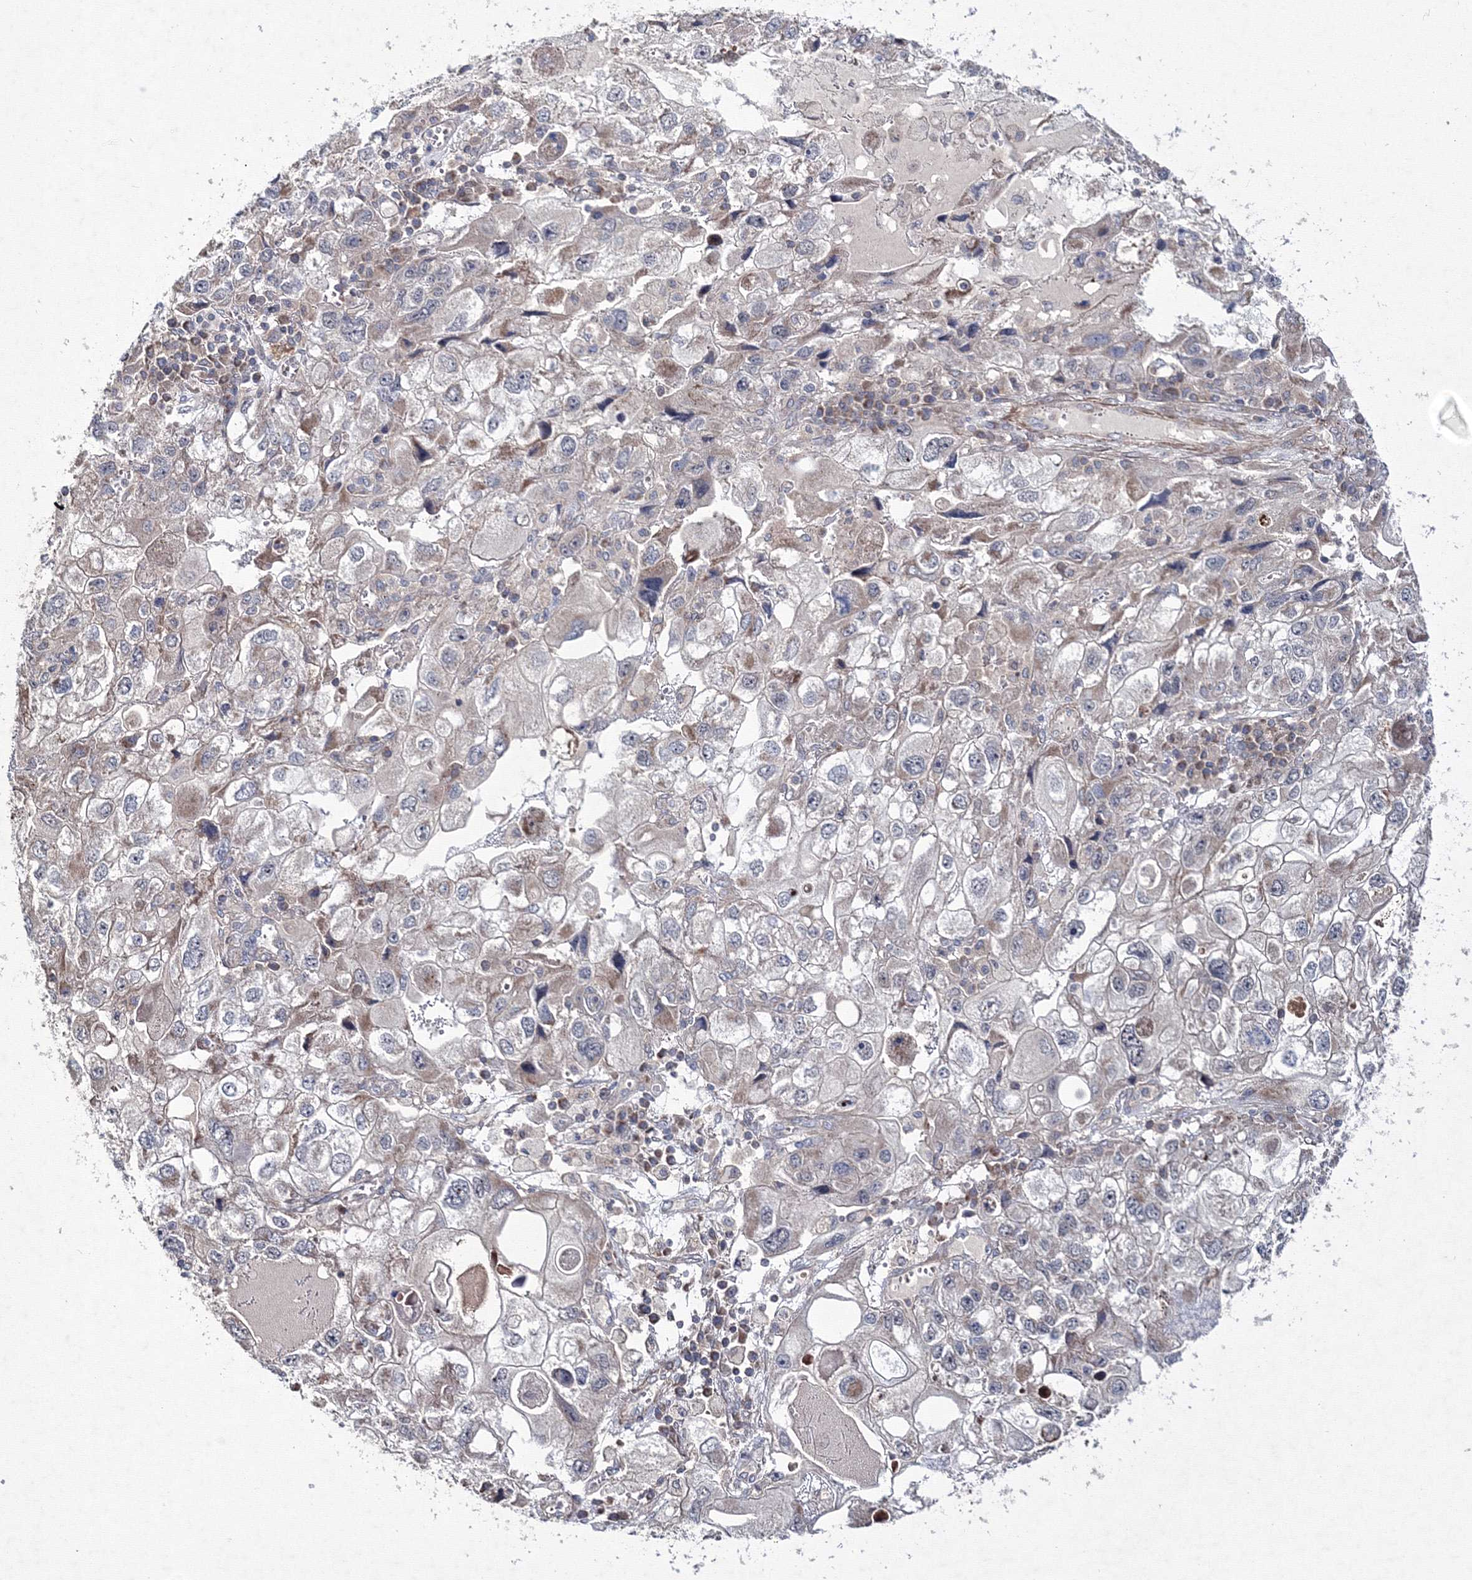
{"staining": {"intensity": "negative", "quantity": "none", "location": "none"}, "tissue": "endometrial cancer", "cell_type": "Tumor cells", "image_type": "cancer", "snomed": [{"axis": "morphology", "description": "Adenocarcinoma, NOS"}, {"axis": "topography", "description": "Endometrium"}], "caption": "This is an IHC image of human endometrial cancer. There is no expression in tumor cells.", "gene": "PPP2R2B", "patient": {"sex": "female", "age": 49}}